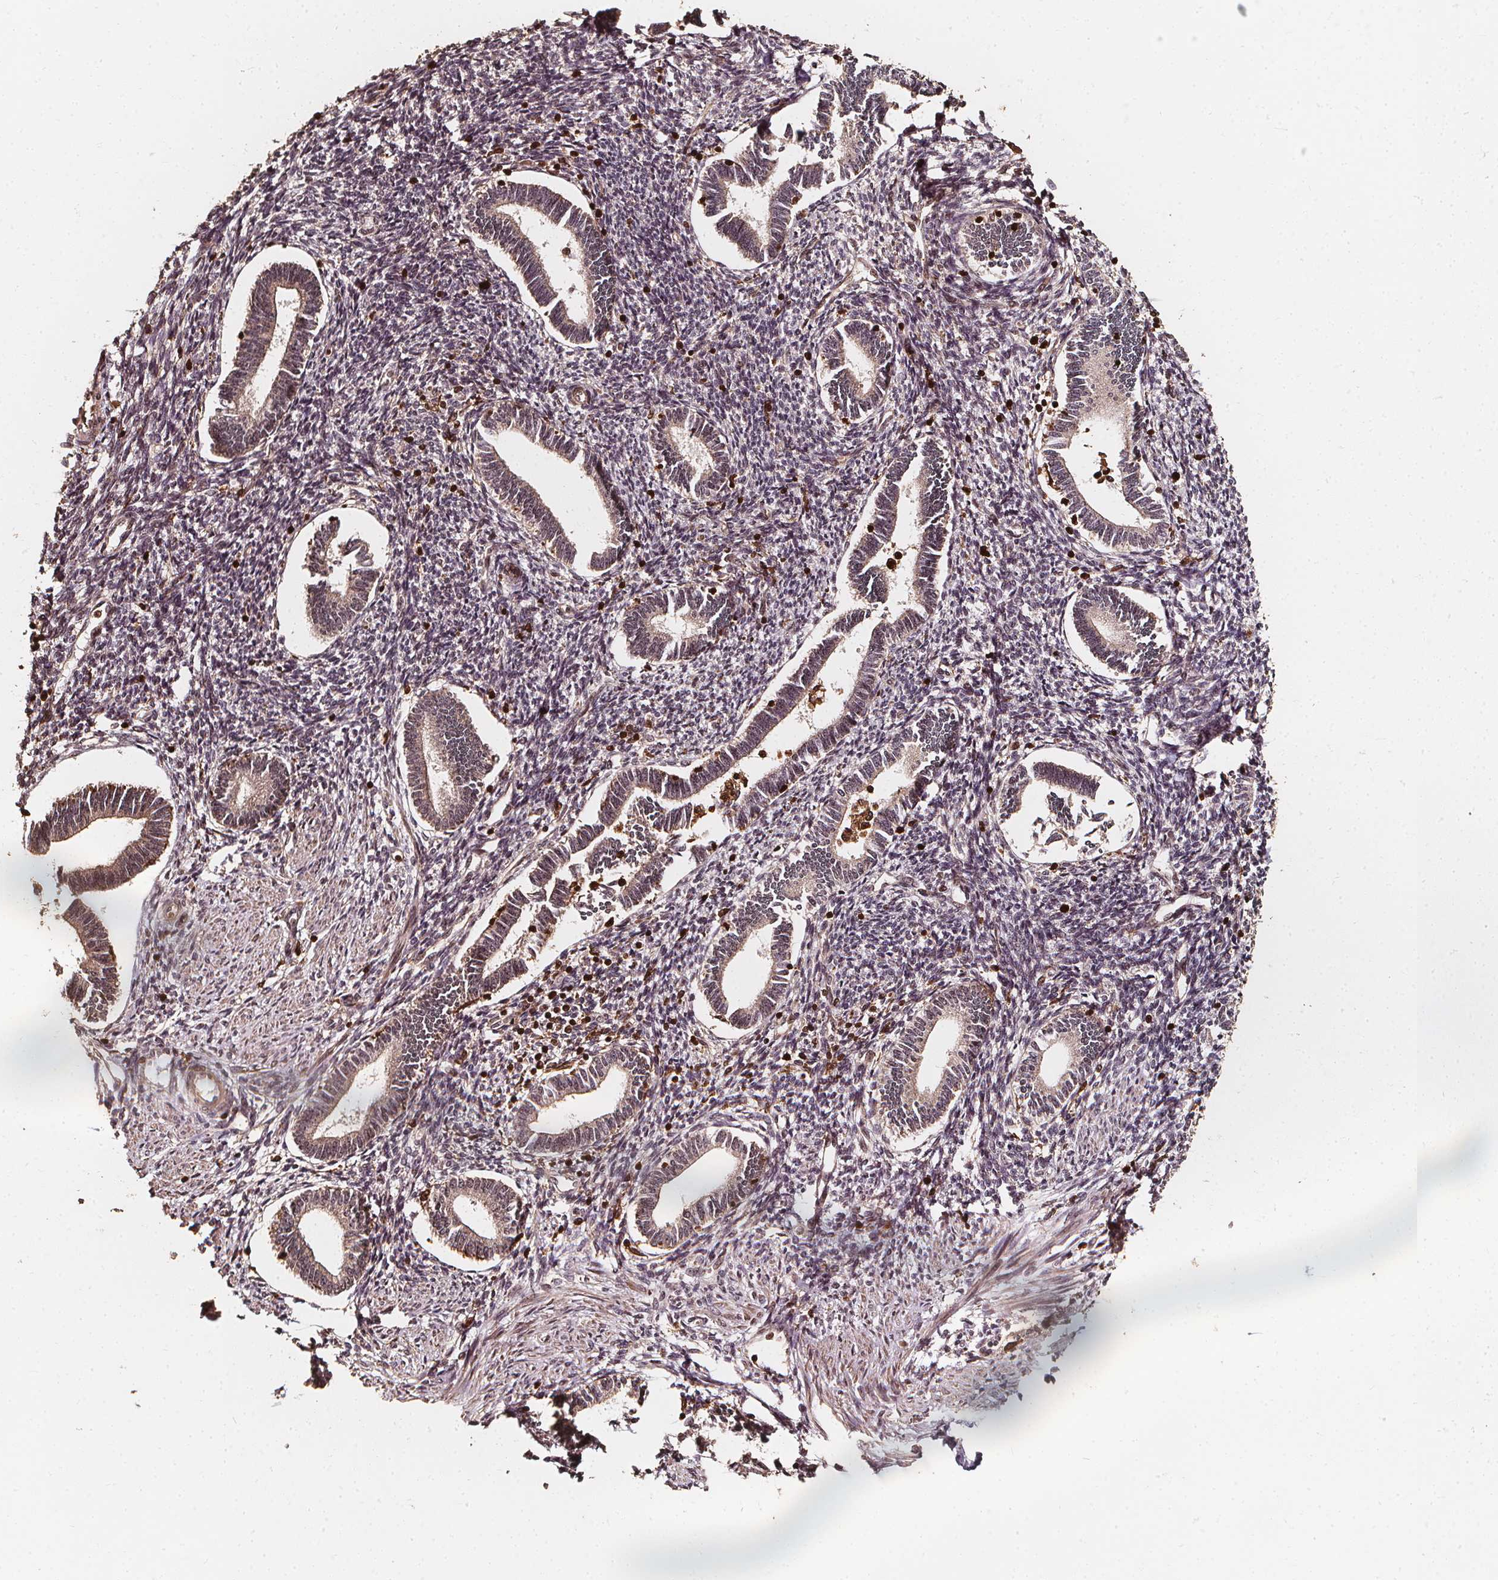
{"staining": {"intensity": "moderate", "quantity": "25%-75%", "location": "nuclear"}, "tissue": "endometrium", "cell_type": "Cells in endometrial stroma", "image_type": "normal", "snomed": [{"axis": "morphology", "description": "Normal tissue, NOS"}, {"axis": "topography", "description": "Endometrium"}], "caption": "Immunohistochemical staining of normal human endometrium displays 25%-75% levels of moderate nuclear protein positivity in approximately 25%-75% of cells in endometrial stroma.", "gene": "EXOSC9", "patient": {"sex": "female", "age": 42}}